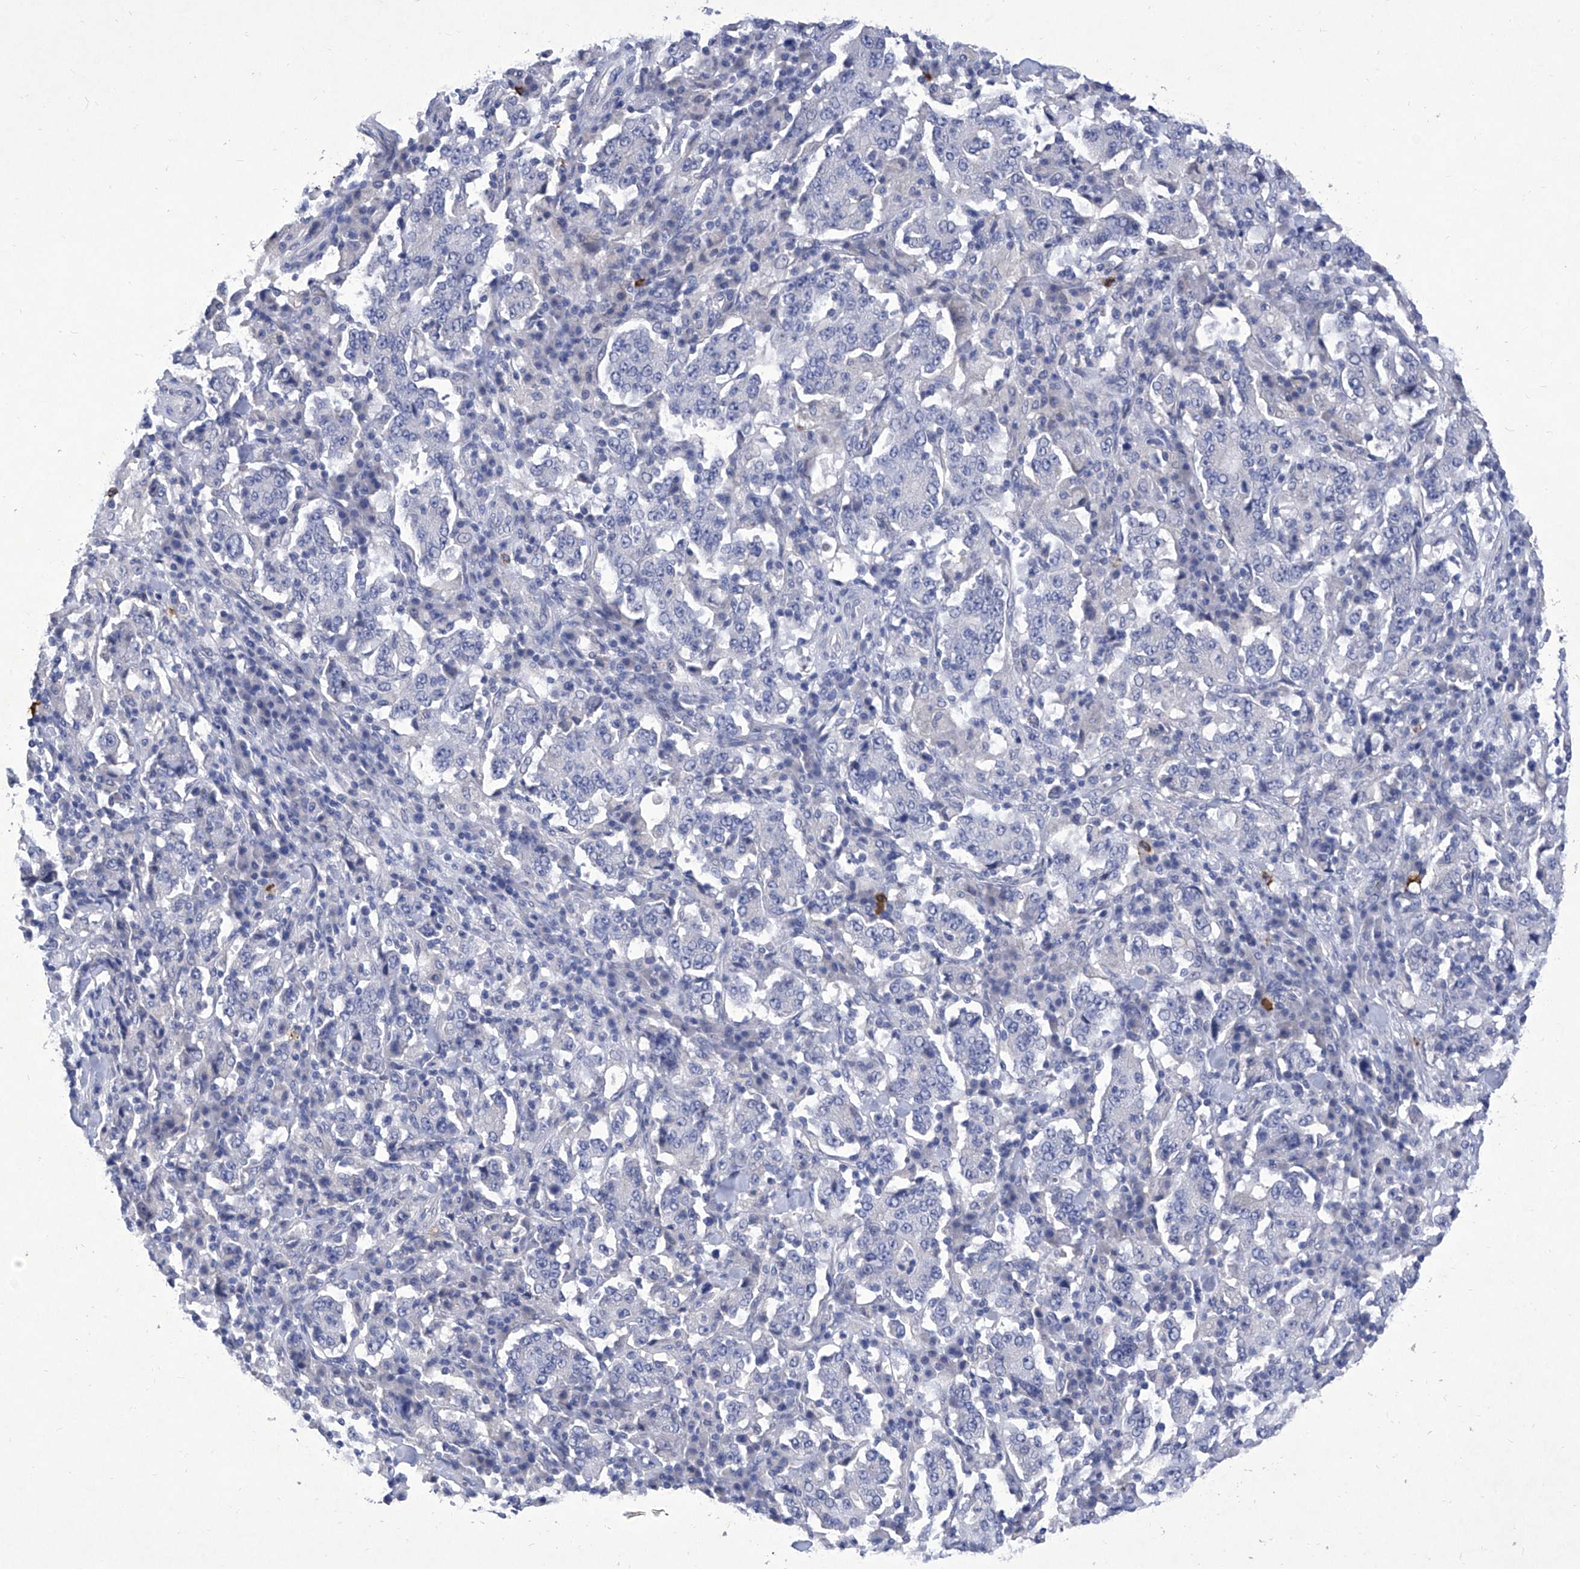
{"staining": {"intensity": "negative", "quantity": "none", "location": "none"}, "tissue": "stomach cancer", "cell_type": "Tumor cells", "image_type": "cancer", "snomed": [{"axis": "morphology", "description": "Normal tissue, NOS"}, {"axis": "morphology", "description": "Adenocarcinoma, NOS"}, {"axis": "topography", "description": "Stomach, upper"}, {"axis": "topography", "description": "Stomach"}], "caption": "IHC photomicrograph of neoplastic tissue: adenocarcinoma (stomach) stained with DAB (3,3'-diaminobenzidine) displays no significant protein expression in tumor cells. (Stains: DAB (3,3'-diaminobenzidine) immunohistochemistry with hematoxylin counter stain, Microscopy: brightfield microscopy at high magnification).", "gene": "IFNL2", "patient": {"sex": "male", "age": 59}}